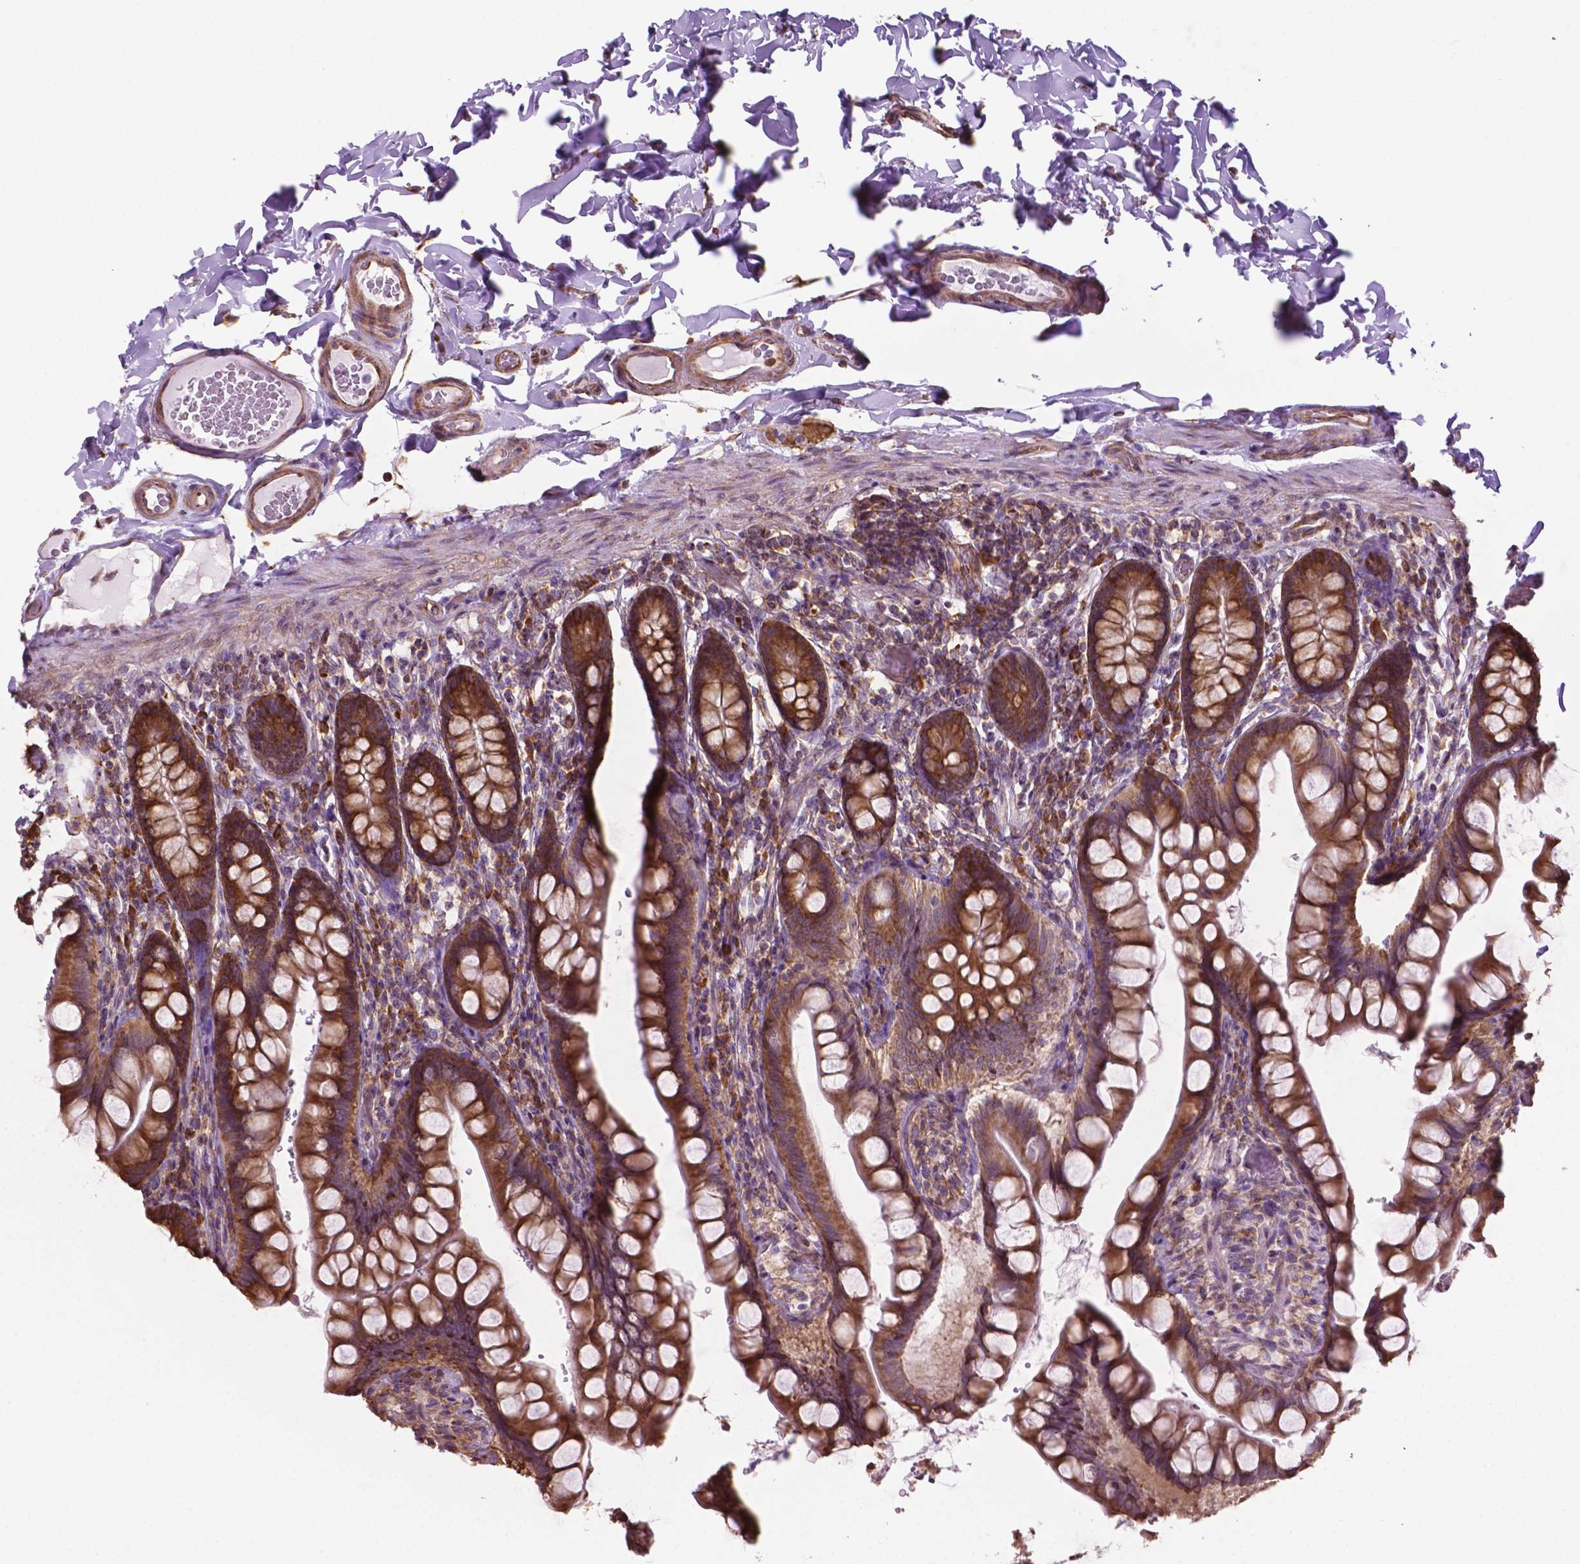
{"staining": {"intensity": "strong", "quantity": ">75%", "location": "cytoplasmic/membranous"}, "tissue": "small intestine", "cell_type": "Glandular cells", "image_type": "normal", "snomed": [{"axis": "morphology", "description": "Normal tissue, NOS"}, {"axis": "topography", "description": "Small intestine"}], "caption": "Small intestine stained with immunohistochemistry (IHC) reveals strong cytoplasmic/membranous staining in approximately >75% of glandular cells. (Brightfield microscopy of DAB IHC at high magnification).", "gene": "RPL29", "patient": {"sex": "male", "age": 70}}